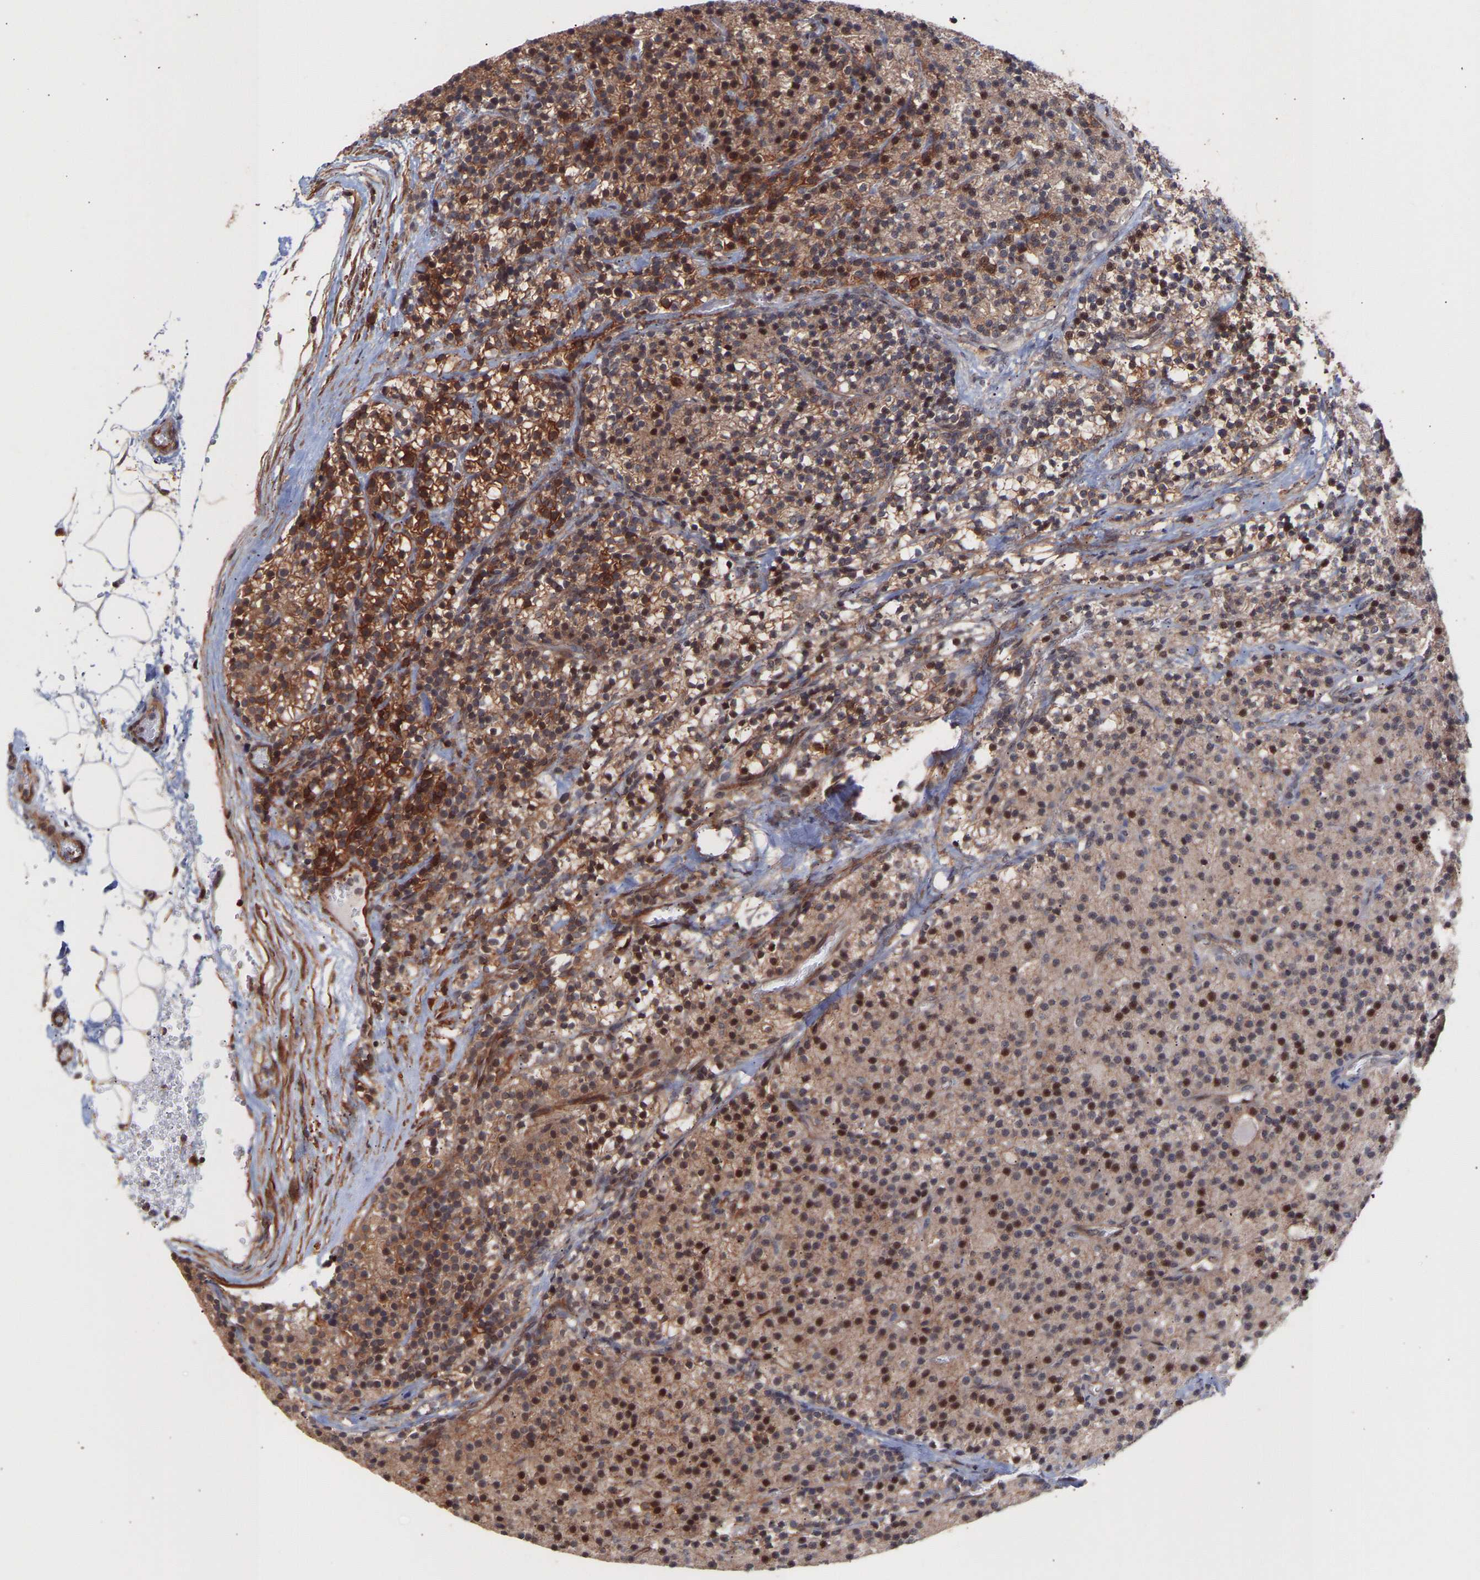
{"staining": {"intensity": "moderate", "quantity": ">75%", "location": "cytoplasmic/membranous,nuclear"}, "tissue": "parathyroid gland", "cell_type": "Glandular cells", "image_type": "normal", "snomed": [{"axis": "morphology", "description": "Normal tissue, NOS"}, {"axis": "morphology", "description": "Adenoma, NOS"}, {"axis": "topography", "description": "Parathyroid gland"}], "caption": "Immunohistochemical staining of benign human parathyroid gland shows >75% levels of moderate cytoplasmic/membranous,nuclear protein staining in about >75% of glandular cells.", "gene": "PDLIM5", "patient": {"sex": "male", "age": 75}}